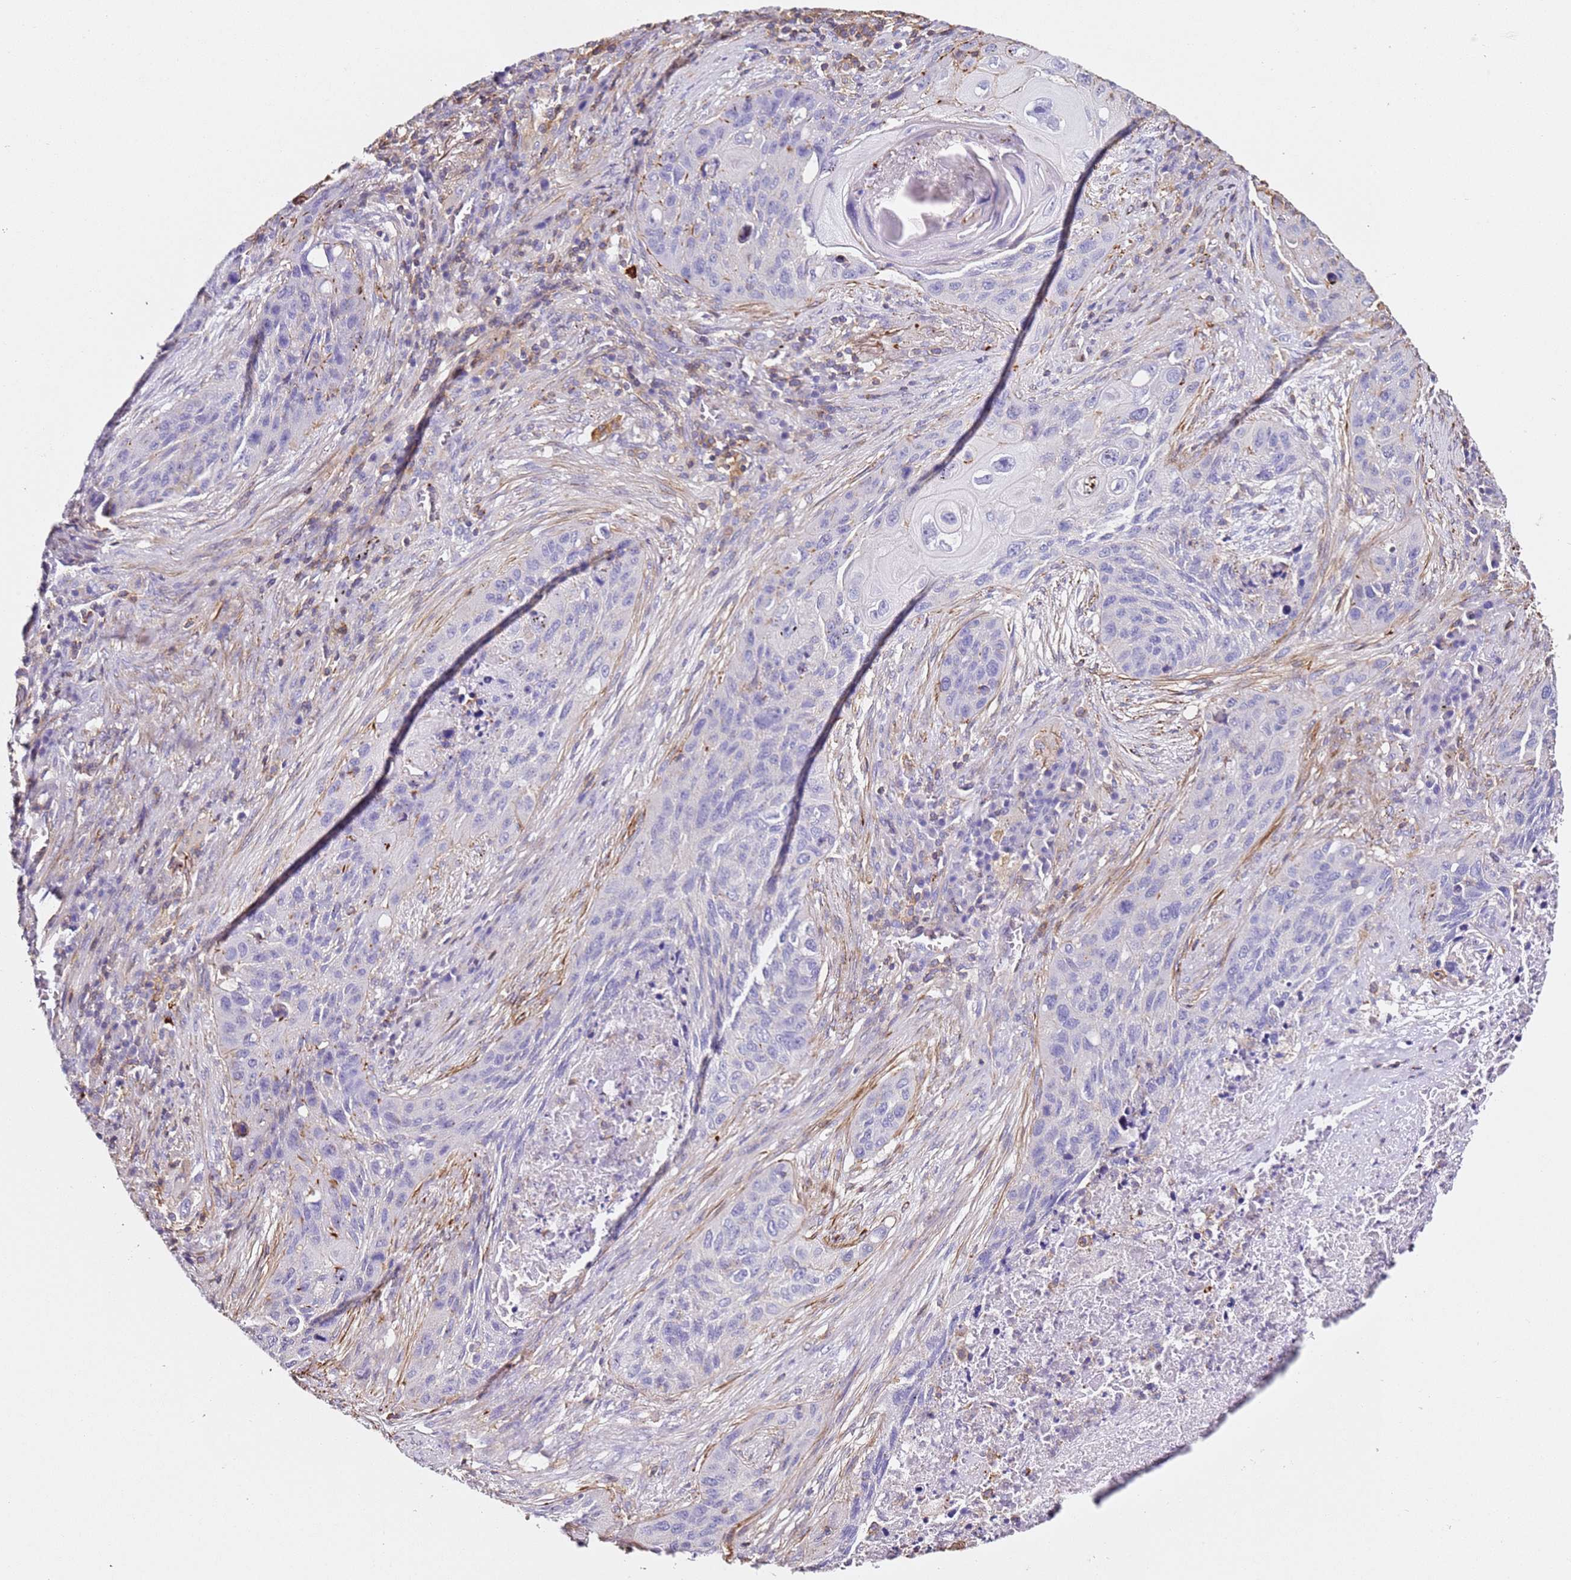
{"staining": {"intensity": "negative", "quantity": "none", "location": "none"}, "tissue": "lung cancer", "cell_type": "Tumor cells", "image_type": "cancer", "snomed": [{"axis": "morphology", "description": "Squamous cell carcinoma, NOS"}, {"axis": "topography", "description": "Lung"}], "caption": "This micrograph is of lung squamous cell carcinoma stained with IHC to label a protein in brown with the nuclei are counter-stained blue. There is no staining in tumor cells.", "gene": "ZNF671", "patient": {"sex": "female", "age": 63}}